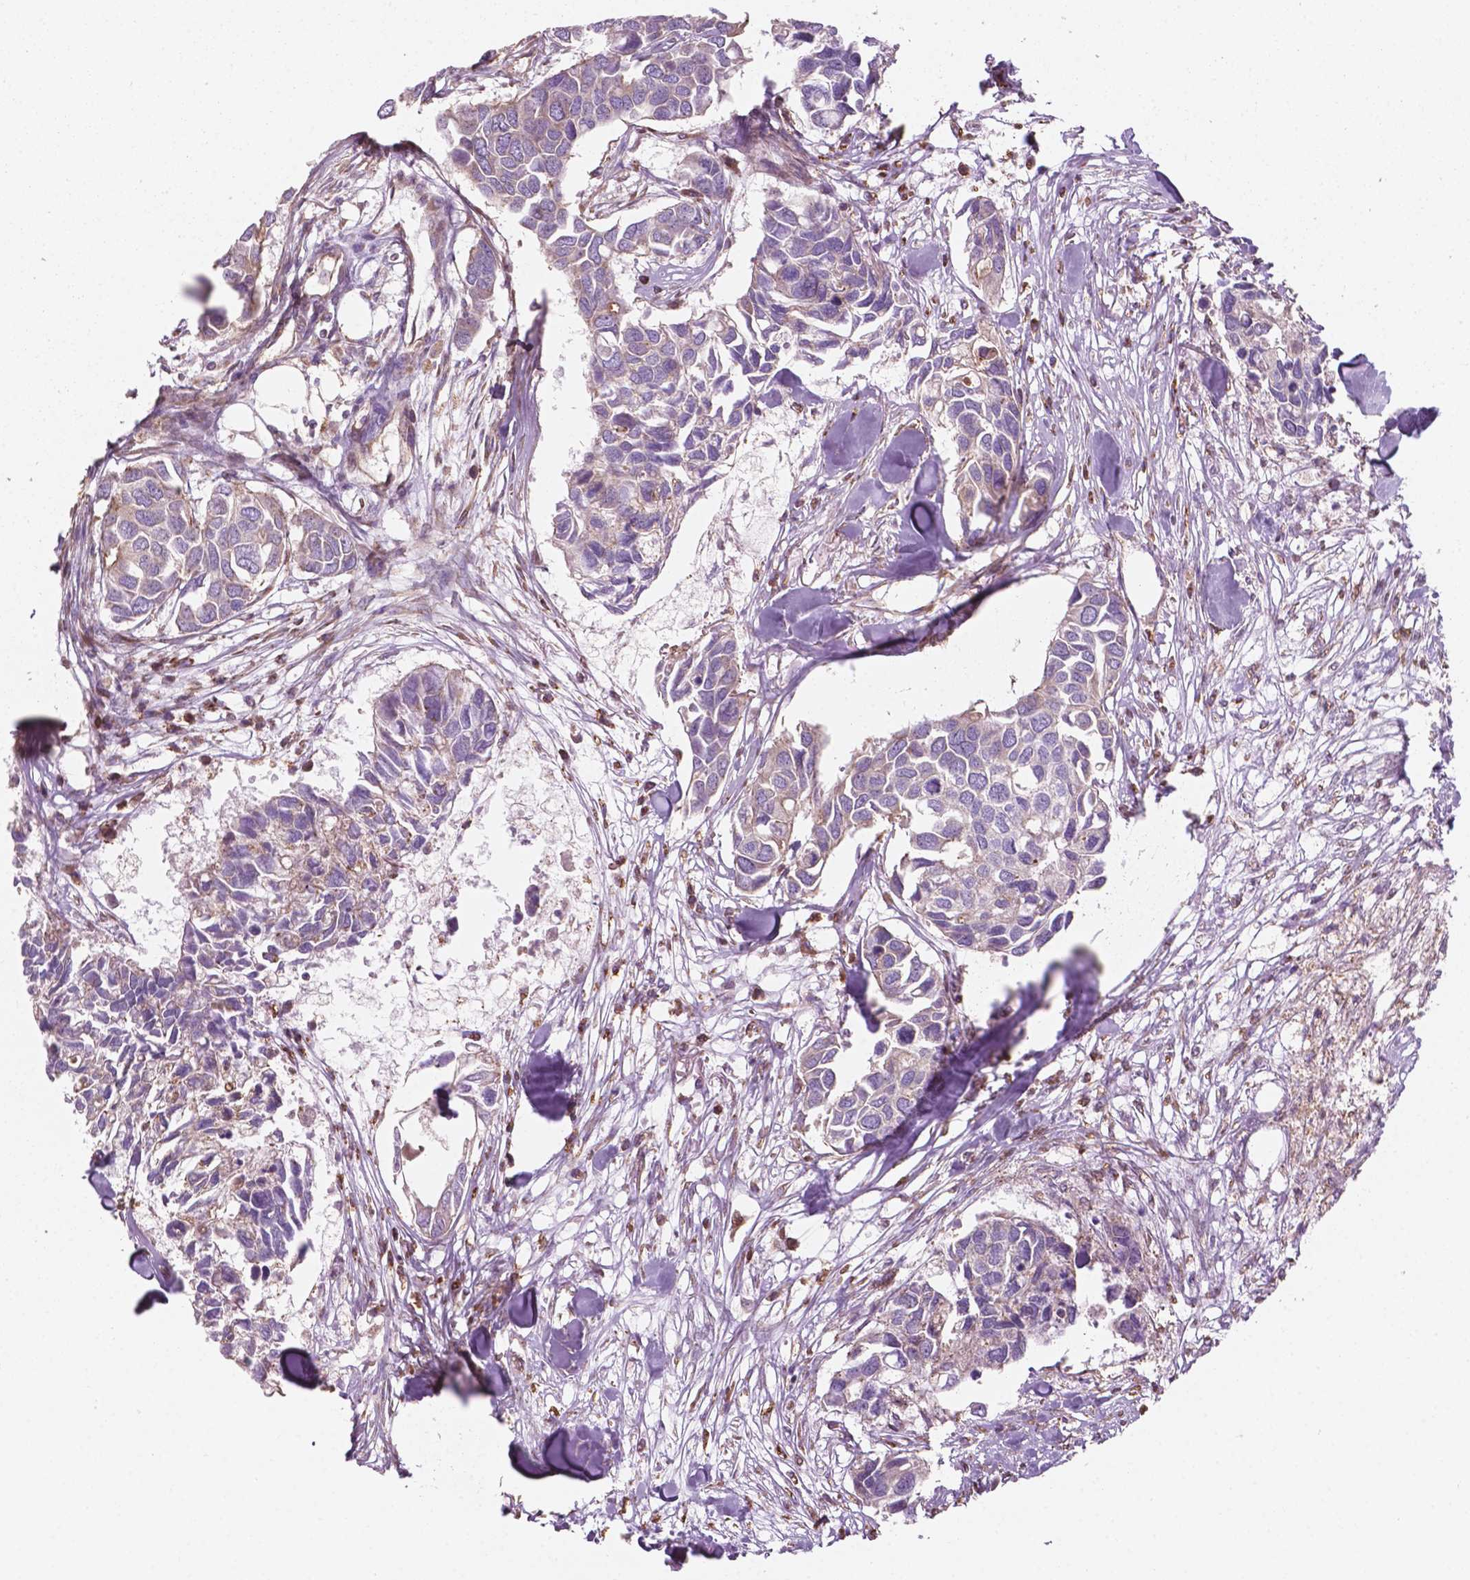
{"staining": {"intensity": "negative", "quantity": "none", "location": "none"}, "tissue": "breast cancer", "cell_type": "Tumor cells", "image_type": "cancer", "snomed": [{"axis": "morphology", "description": "Duct carcinoma"}, {"axis": "topography", "description": "Breast"}], "caption": "Photomicrograph shows no protein expression in tumor cells of breast infiltrating ductal carcinoma tissue. Brightfield microscopy of immunohistochemistry (IHC) stained with DAB (brown) and hematoxylin (blue), captured at high magnification.", "gene": "SURF4", "patient": {"sex": "female", "age": 83}}